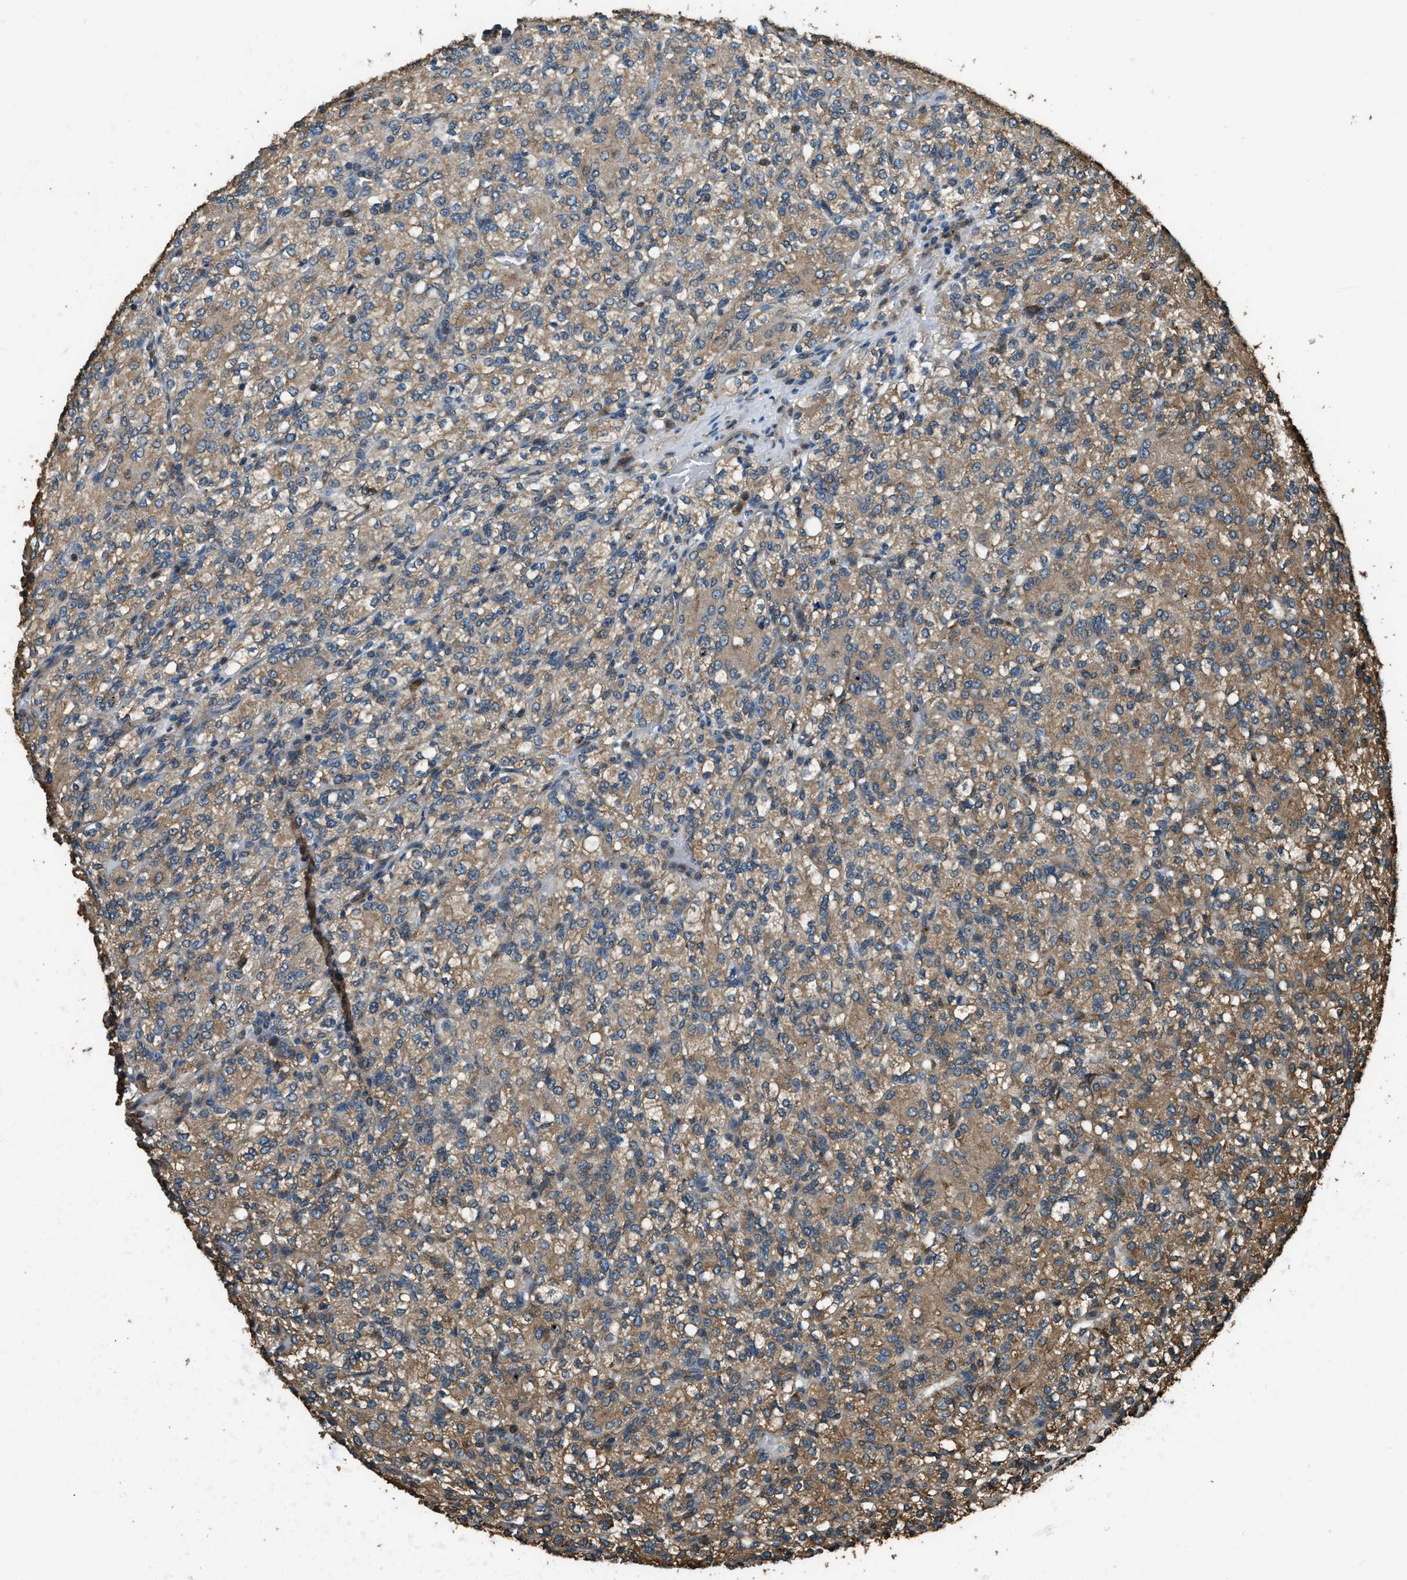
{"staining": {"intensity": "moderate", "quantity": ">75%", "location": "cytoplasmic/membranous"}, "tissue": "renal cancer", "cell_type": "Tumor cells", "image_type": "cancer", "snomed": [{"axis": "morphology", "description": "Adenocarcinoma, NOS"}, {"axis": "topography", "description": "Kidney"}], "caption": "Renal adenocarcinoma was stained to show a protein in brown. There is medium levels of moderate cytoplasmic/membranous positivity in approximately >75% of tumor cells. (DAB IHC, brown staining for protein, blue staining for nuclei).", "gene": "ERGIC1", "patient": {"sex": "male", "age": 77}}